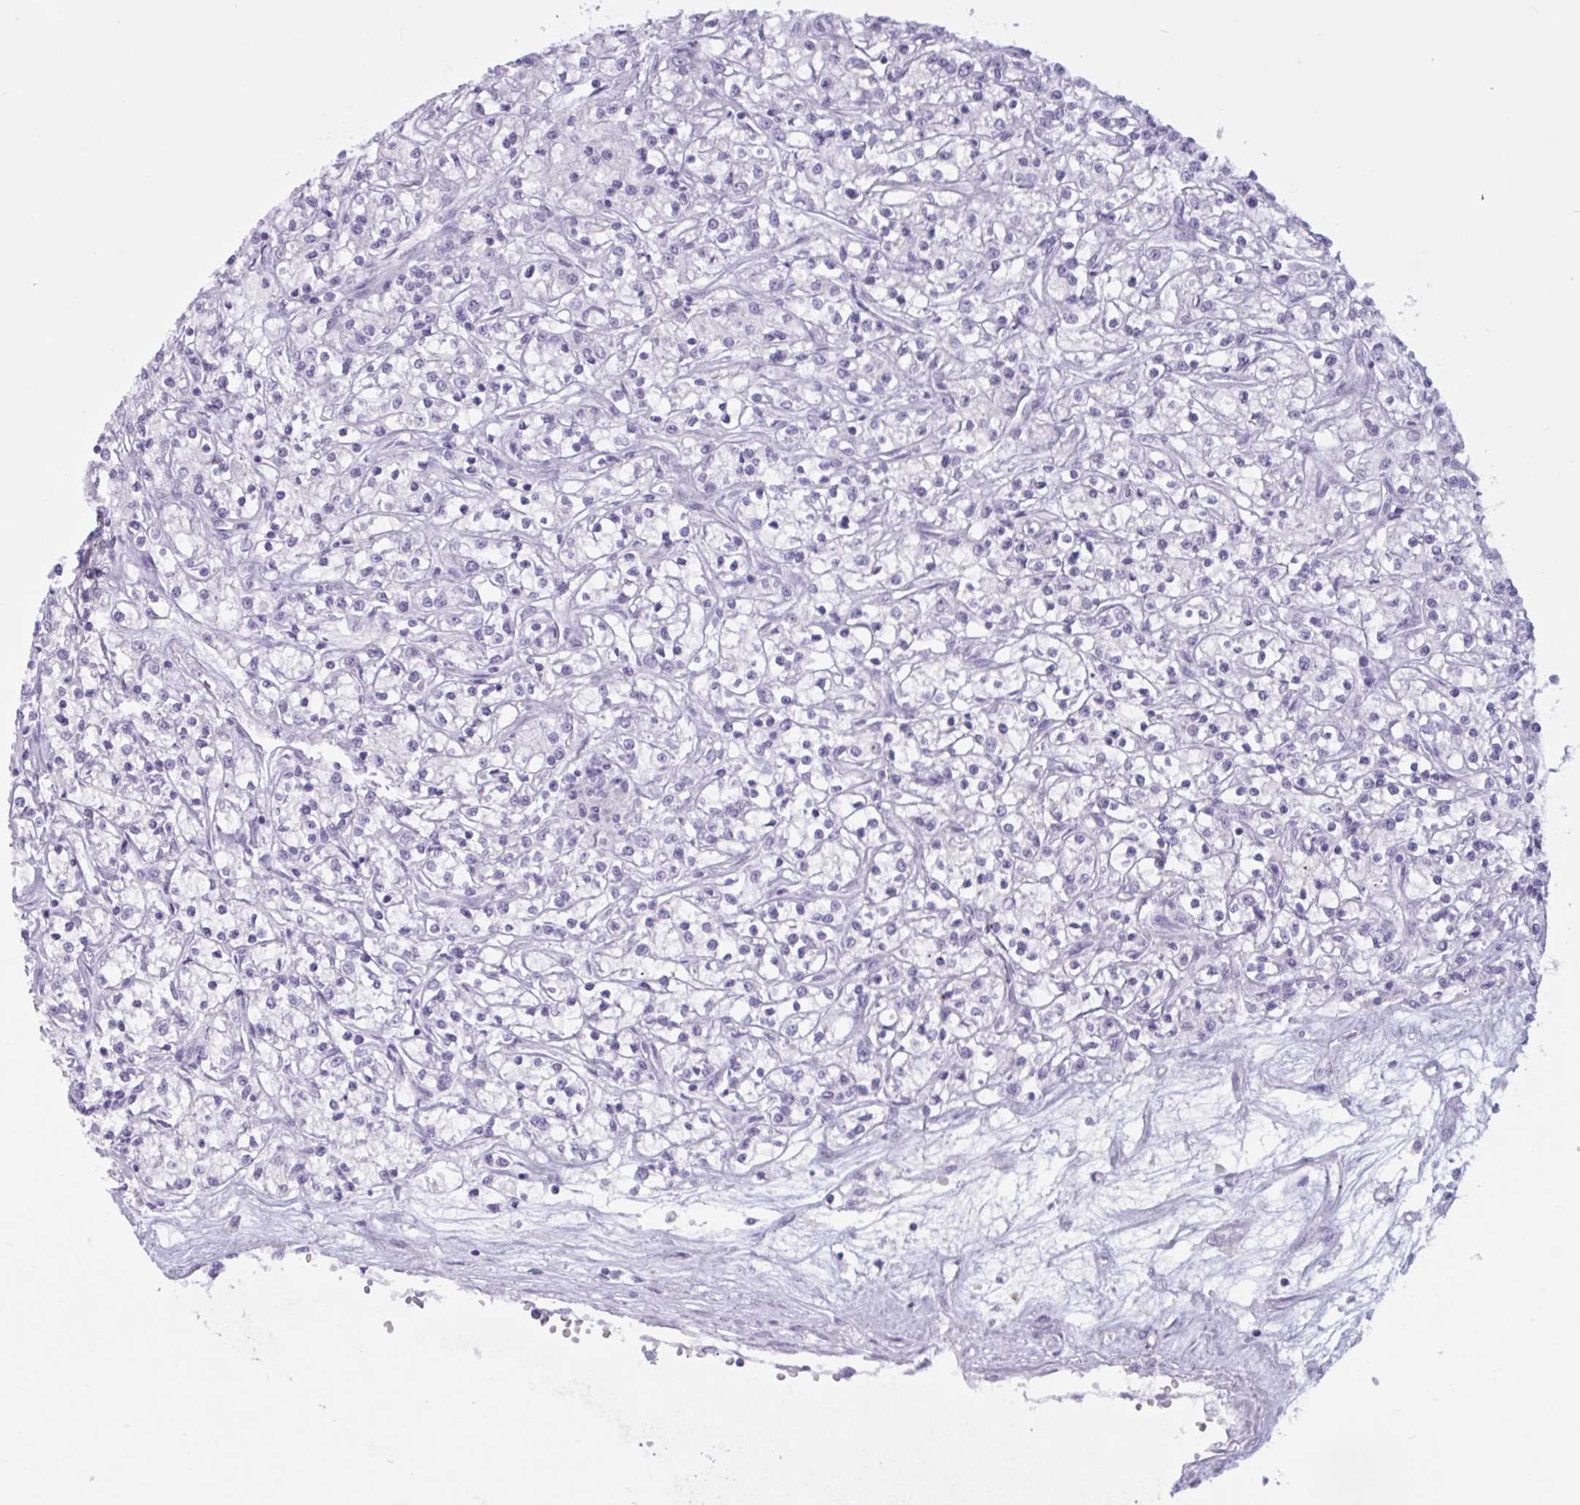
{"staining": {"intensity": "negative", "quantity": "none", "location": "none"}, "tissue": "renal cancer", "cell_type": "Tumor cells", "image_type": "cancer", "snomed": [{"axis": "morphology", "description": "Adenocarcinoma, NOS"}, {"axis": "topography", "description": "Kidney"}], "caption": "Immunohistochemistry histopathology image of neoplastic tissue: renal cancer stained with DAB displays no significant protein positivity in tumor cells. Nuclei are stained in blue.", "gene": "BBS10", "patient": {"sex": "female", "age": 59}}